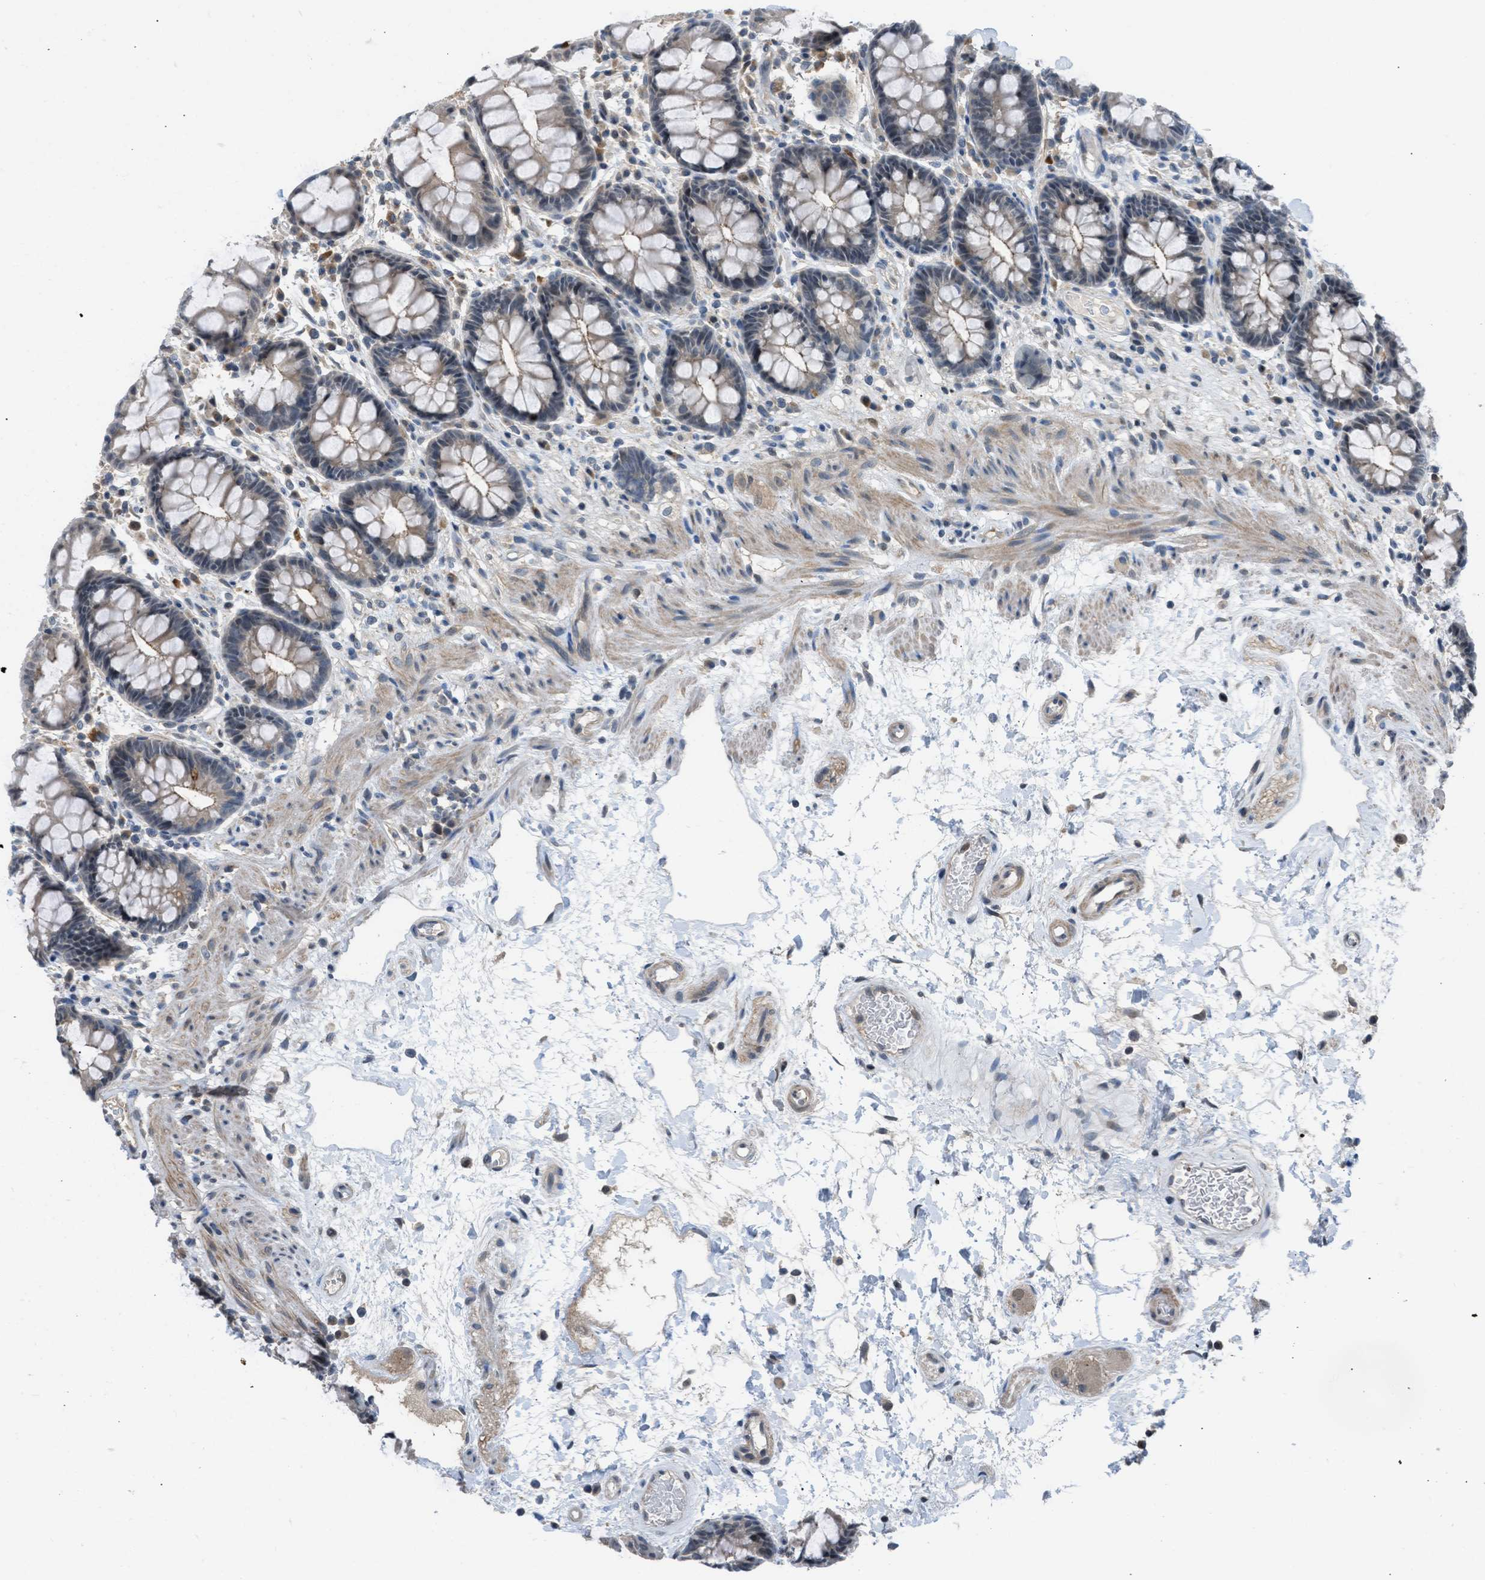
{"staining": {"intensity": "weak", "quantity": ">75%", "location": "cytoplasmic/membranous,nuclear"}, "tissue": "rectum", "cell_type": "Glandular cells", "image_type": "normal", "snomed": [{"axis": "morphology", "description": "Normal tissue, NOS"}, {"axis": "topography", "description": "Rectum"}], "caption": "Rectum stained for a protein reveals weak cytoplasmic/membranous,nuclear positivity in glandular cells. The staining is performed using DAB brown chromogen to label protein expression. The nuclei are counter-stained blue using hematoxylin.", "gene": "TTBK2", "patient": {"sex": "male", "age": 64}}